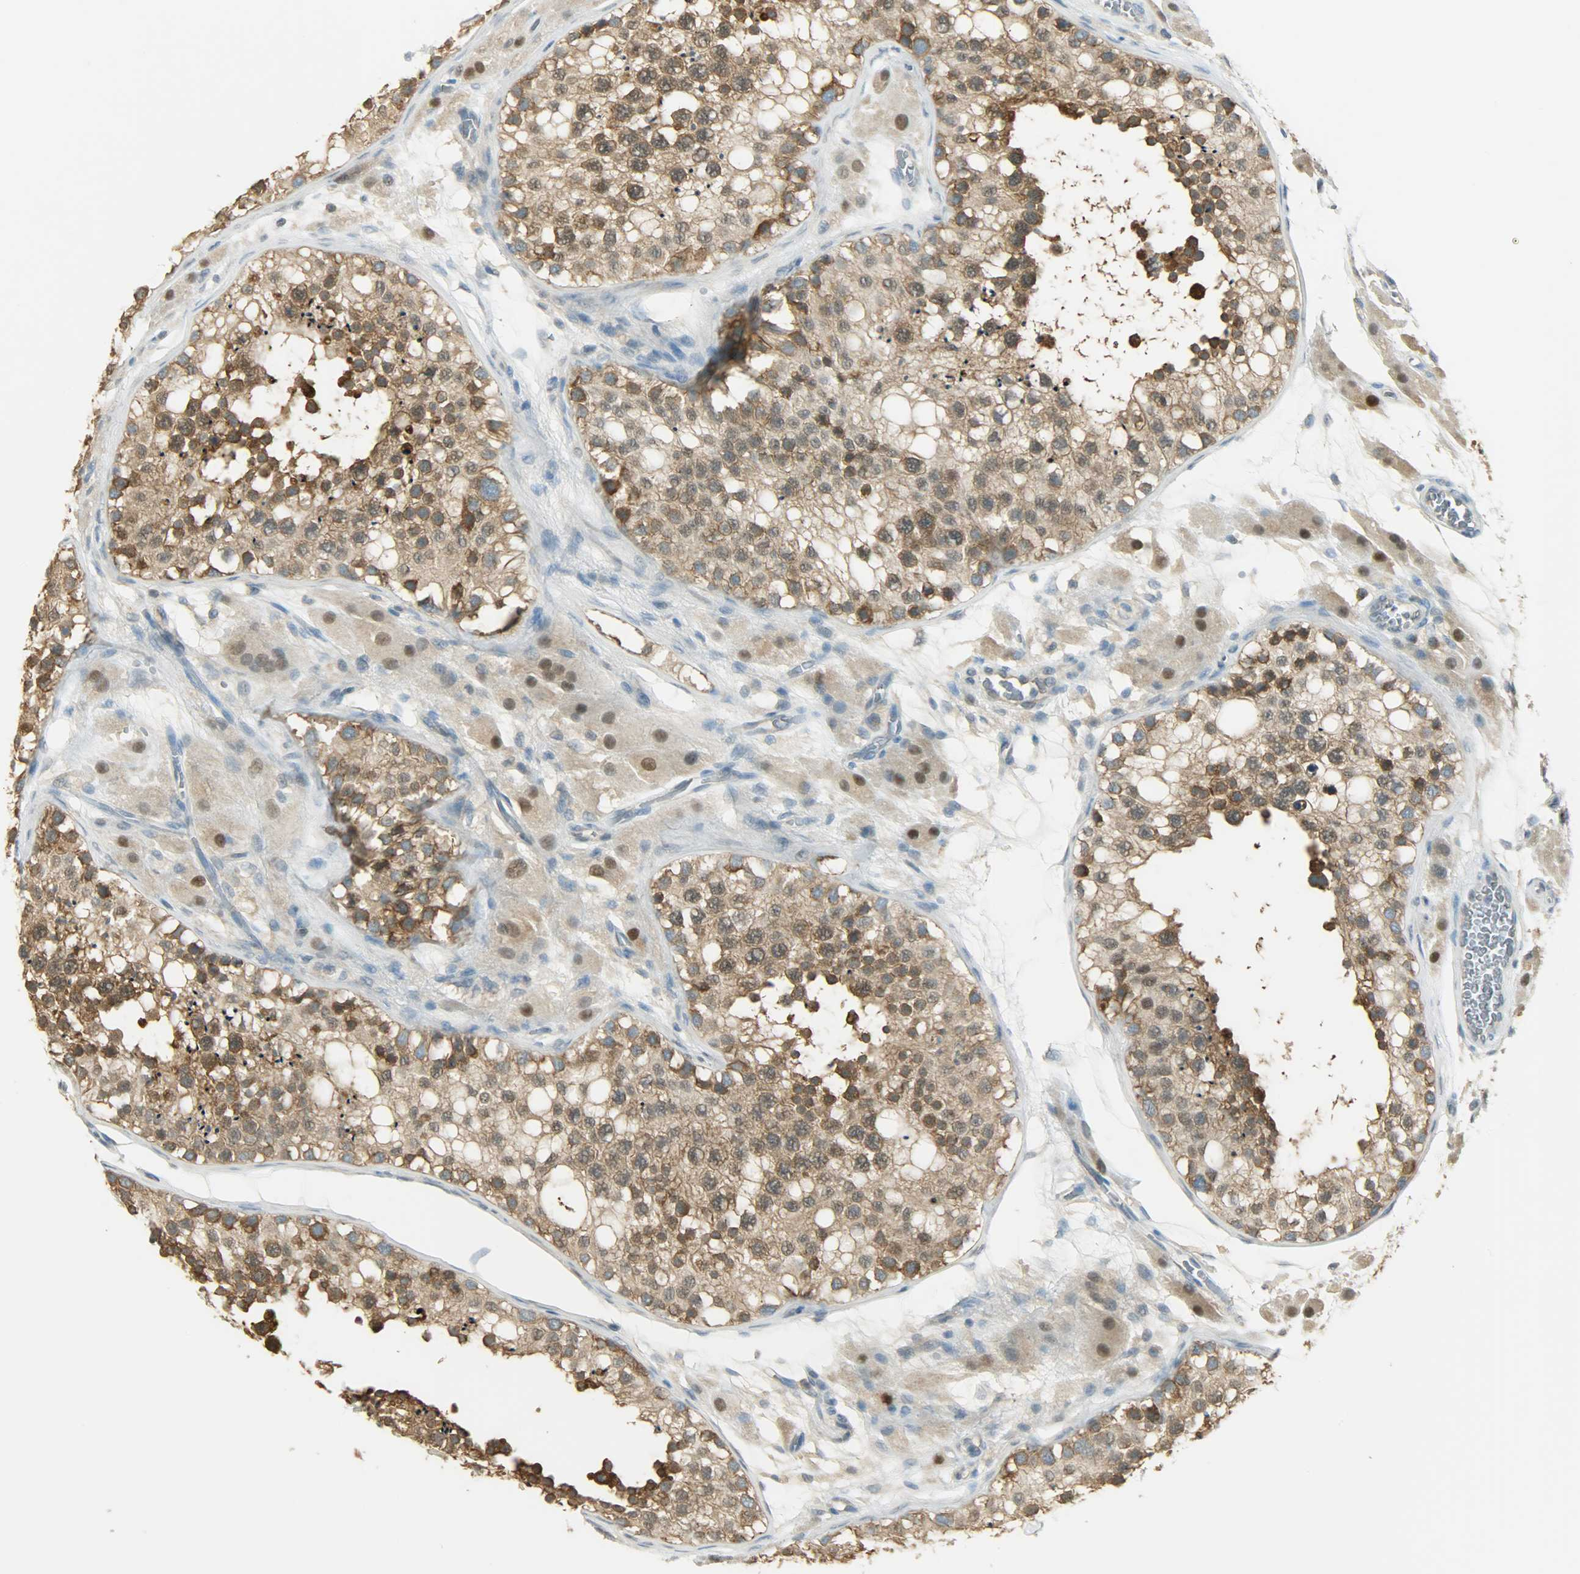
{"staining": {"intensity": "strong", "quantity": ">75%", "location": "cytoplasmic/membranous"}, "tissue": "testis", "cell_type": "Cells in seminiferous ducts", "image_type": "normal", "snomed": [{"axis": "morphology", "description": "Normal tissue, NOS"}, {"axis": "topography", "description": "Testis"}], "caption": "High-magnification brightfield microscopy of unremarkable testis stained with DAB (brown) and counterstained with hematoxylin (blue). cells in seminiferous ducts exhibit strong cytoplasmic/membranous expression is appreciated in about>75% of cells. (DAB (3,3'-diaminobenzidine) = brown stain, brightfield microscopy at high magnification).", "gene": "PRMT5", "patient": {"sex": "male", "age": 26}}